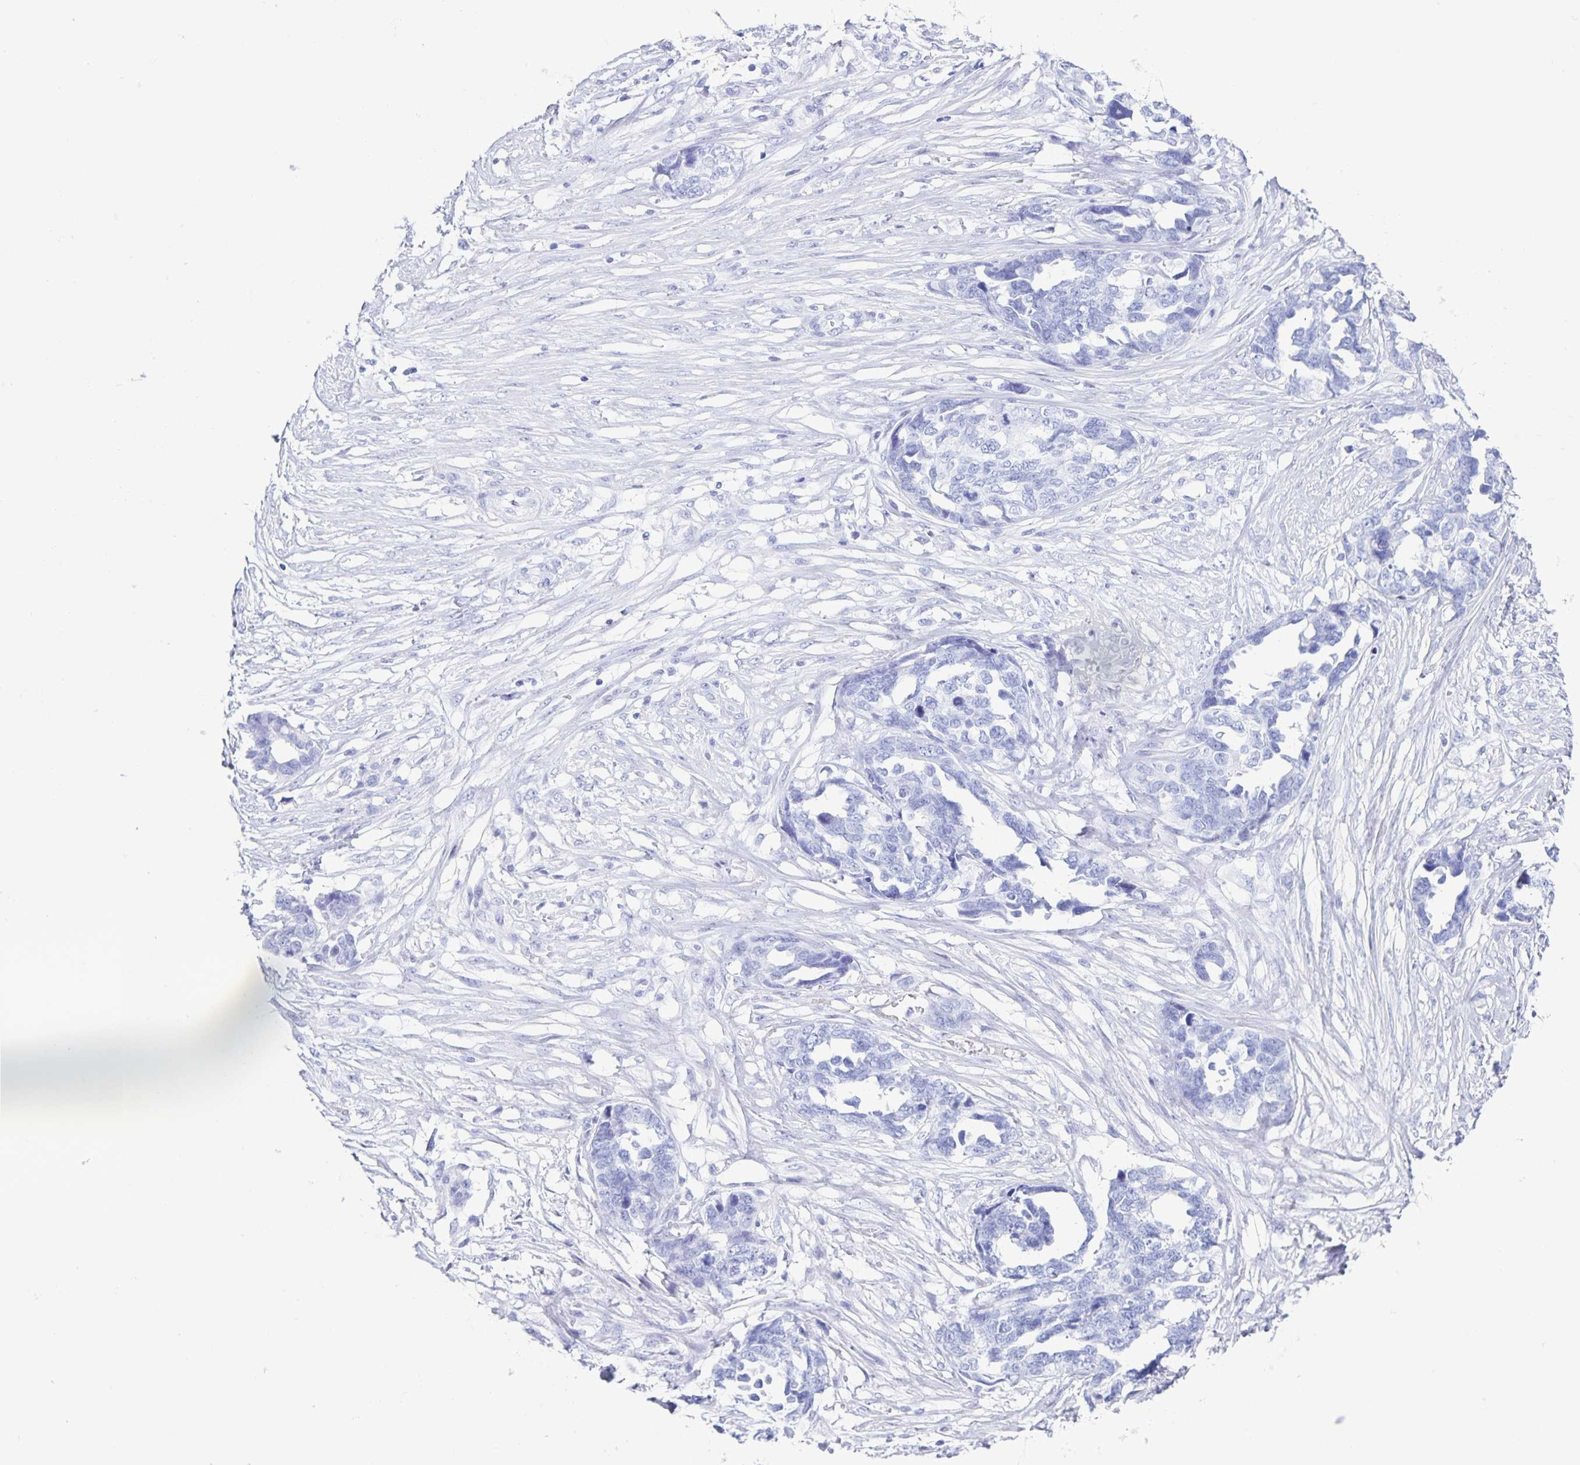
{"staining": {"intensity": "negative", "quantity": "none", "location": "none"}, "tissue": "ovarian cancer", "cell_type": "Tumor cells", "image_type": "cancer", "snomed": [{"axis": "morphology", "description": "Cystadenocarcinoma, serous, NOS"}, {"axis": "topography", "description": "Ovary"}], "caption": "This is an immunohistochemistry micrograph of human ovarian serous cystadenocarcinoma. There is no staining in tumor cells.", "gene": "C12orf56", "patient": {"sex": "female", "age": 69}}